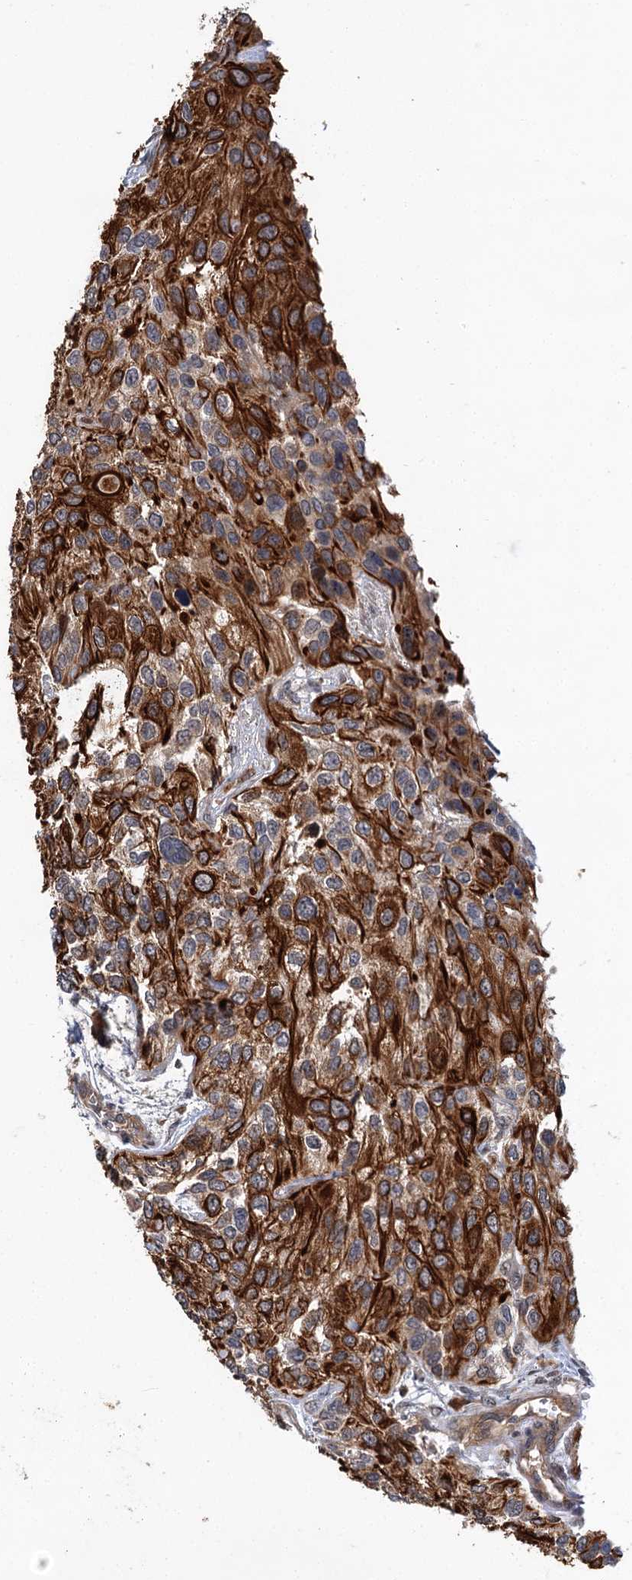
{"staining": {"intensity": "strong", "quantity": ">75%", "location": "cytoplasmic/membranous"}, "tissue": "urothelial cancer", "cell_type": "Tumor cells", "image_type": "cancer", "snomed": [{"axis": "morphology", "description": "Normal tissue, NOS"}, {"axis": "morphology", "description": "Urothelial carcinoma, High grade"}, {"axis": "topography", "description": "Vascular tissue"}, {"axis": "topography", "description": "Urinary bladder"}], "caption": "Immunohistochemistry (DAB) staining of human urothelial carcinoma (high-grade) exhibits strong cytoplasmic/membranous protein staining in approximately >75% of tumor cells.", "gene": "ABLIM1", "patient": {"sex": "female", "age": 56}}